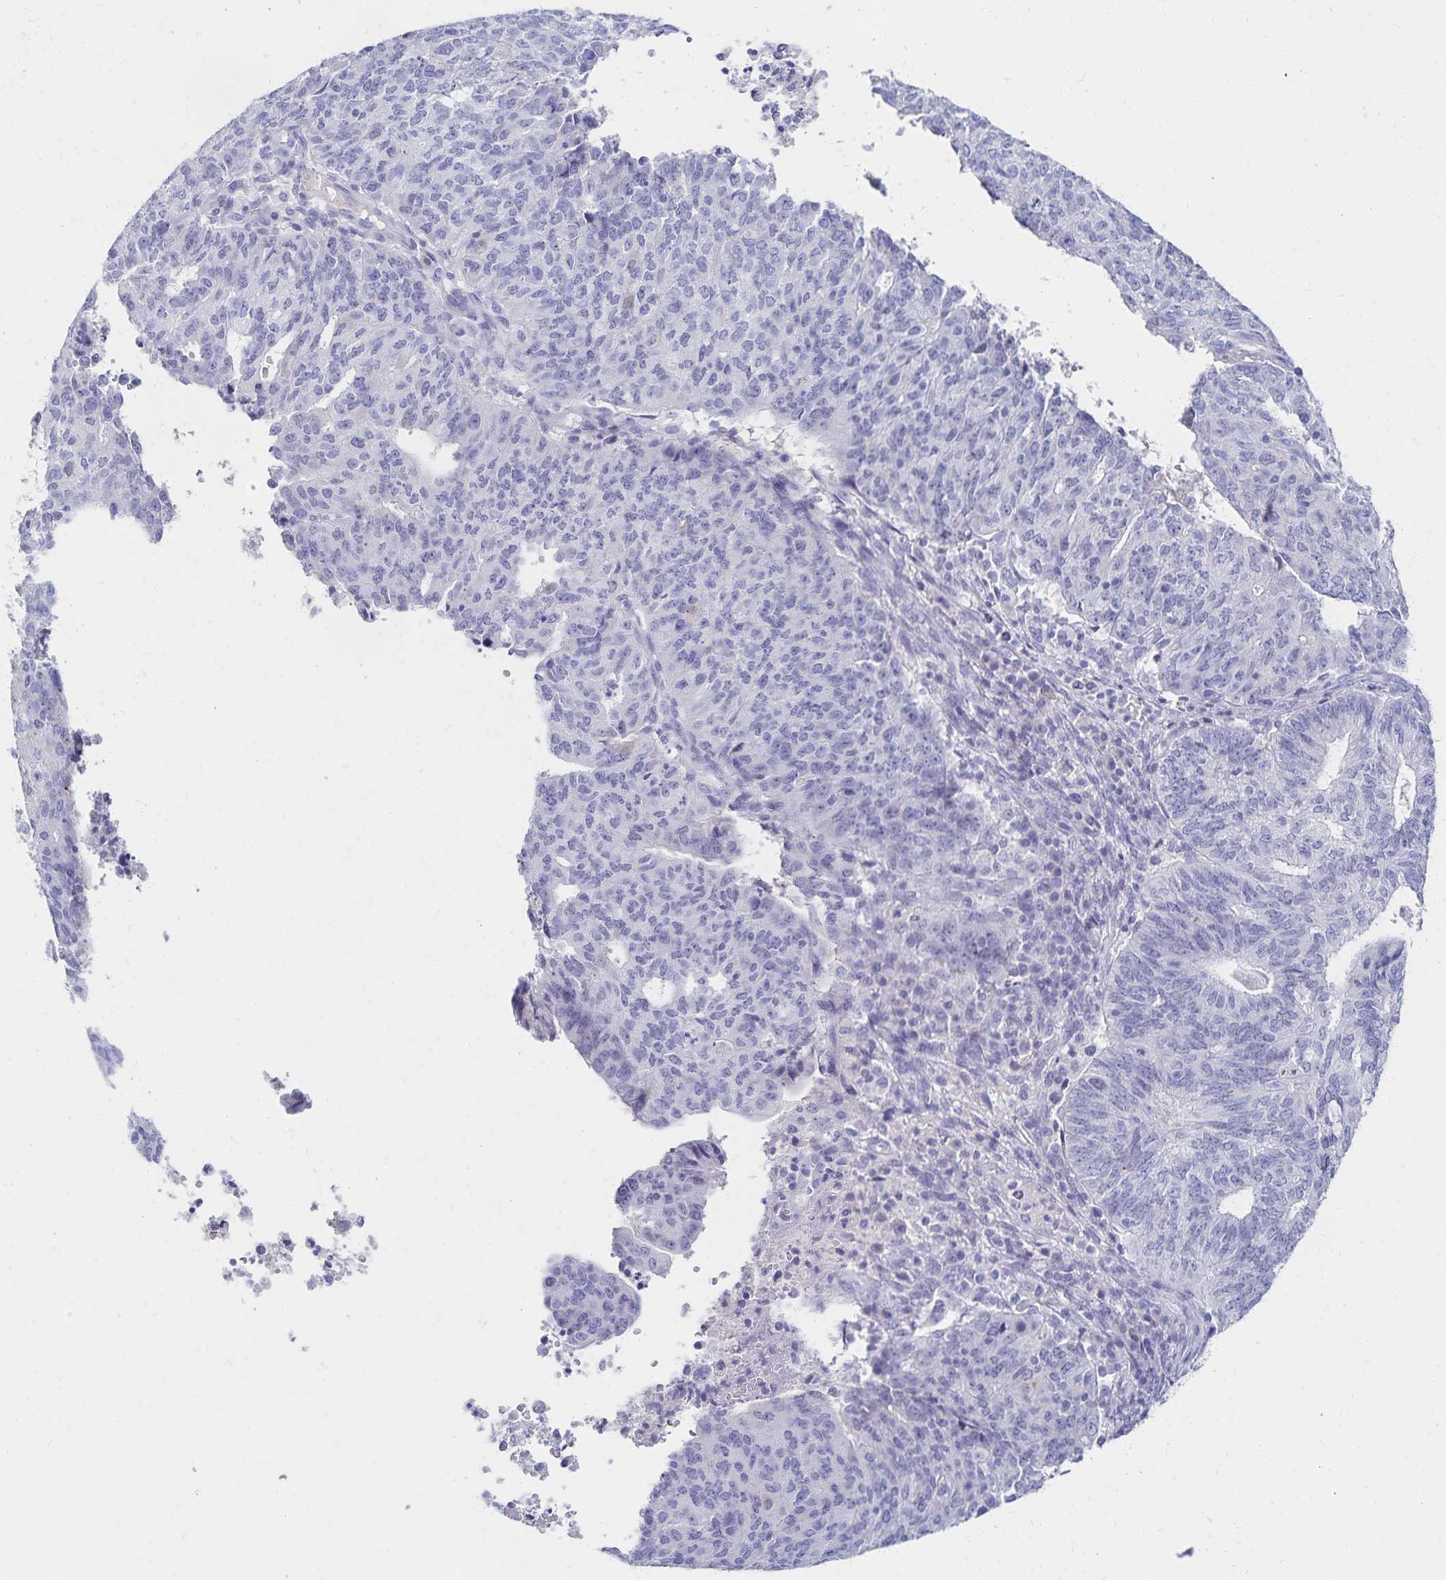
{"staining": {"intensity": "negative", "quantity": "none", "location": "none"}, "tissue": "endometrial cancer", "cell_type": "Tumor cells", "image_type": "cancer", "snomed": [{"axis": "morphology", "description": "Adenocarcinoma, NOS"}, {"axis": "topography", "description": "Endometrium"}], "caption": "A high-resolution image shows immunohistochemistry staining of endometrial cancer, which demonstrates no significant positivity in tumor cells.", "gene": "C2orf50", "patient": {"sex": "female", "age": 82}}